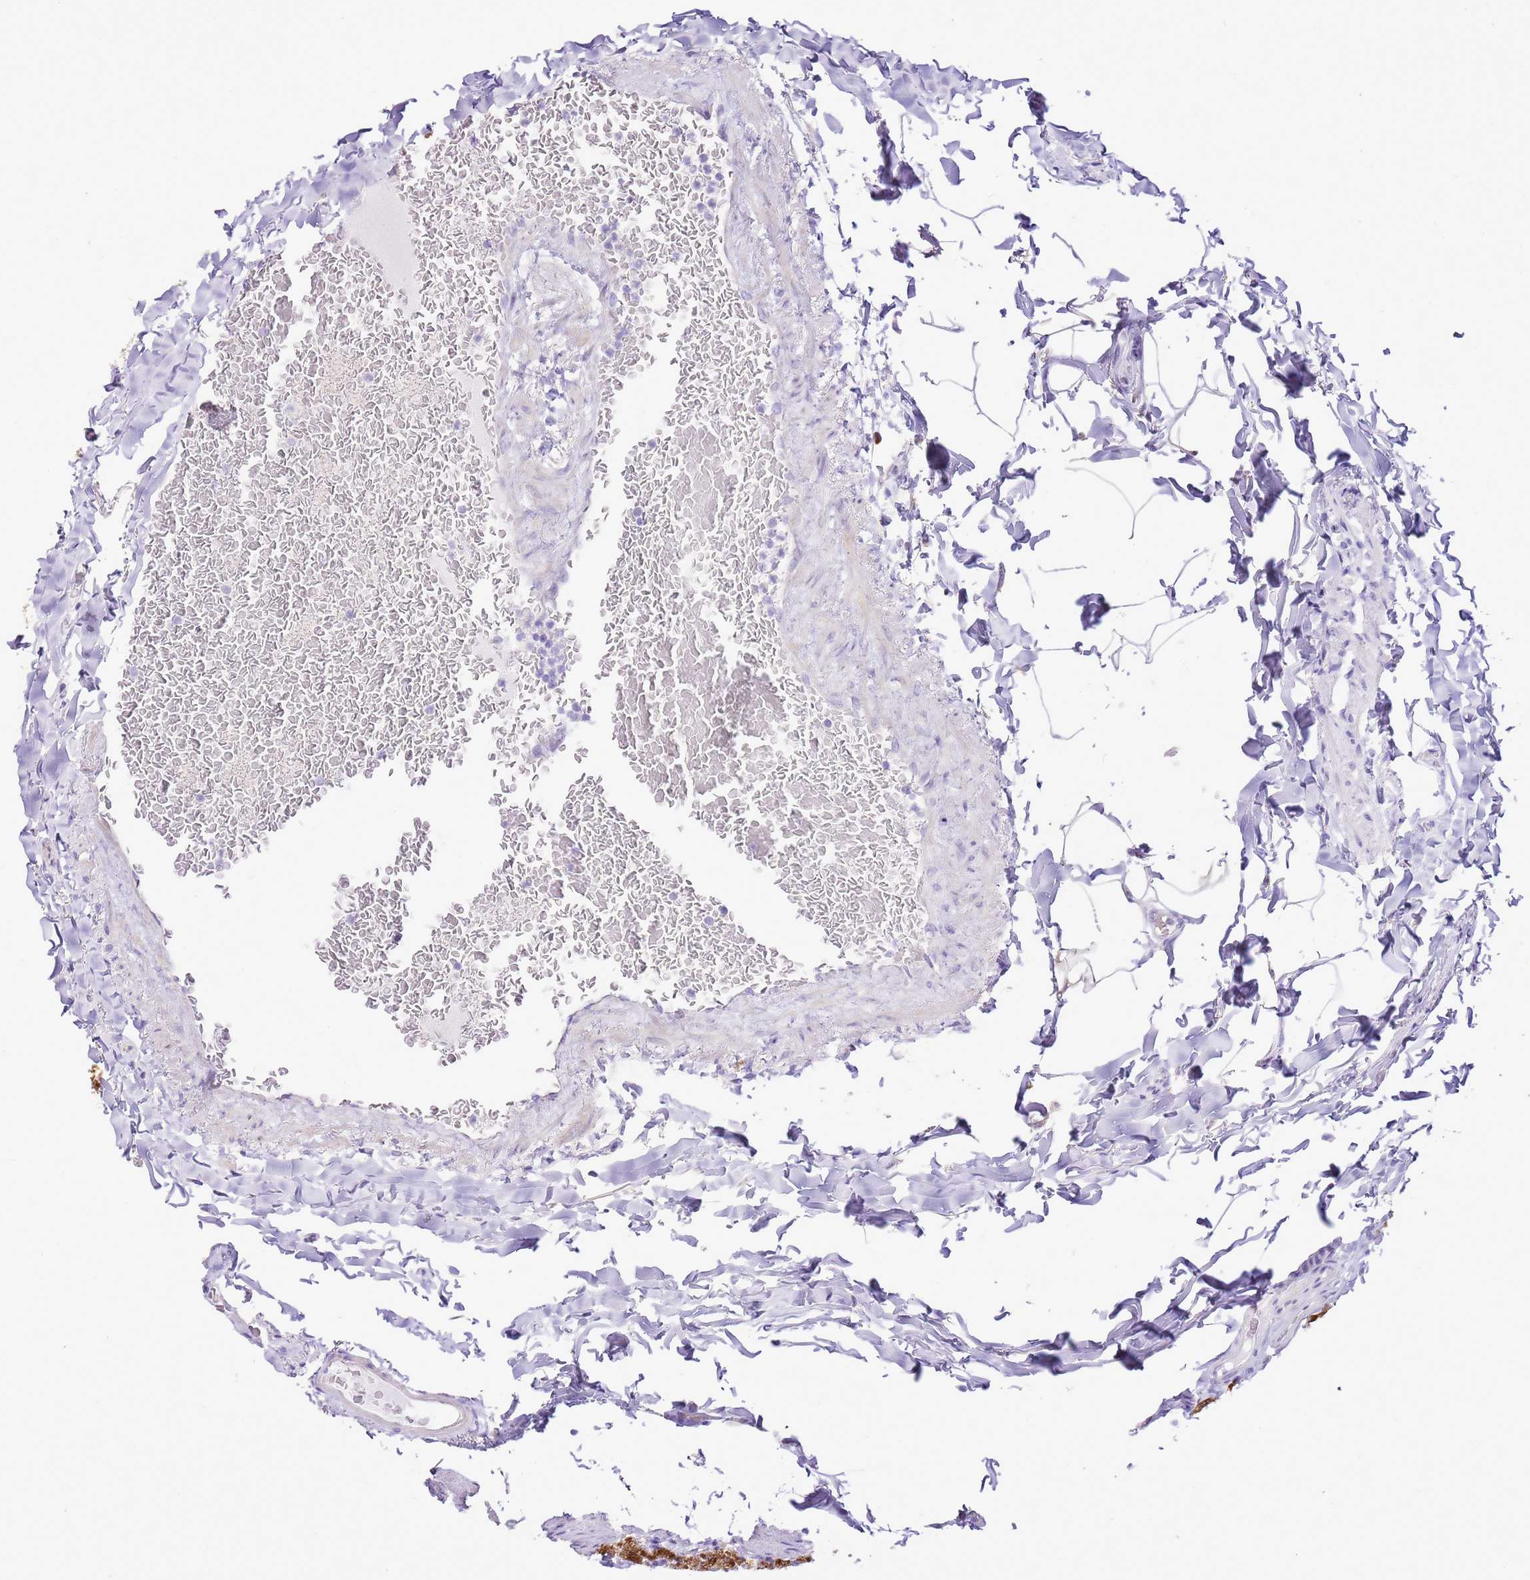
{"staining": {"intensity": "strong", "quantity": "<25%", "location": "cytoplasmic/membranous"}, "tissue": "stomach", "cell_type": "Glandular cells", "image_type": "normal", "snomed": [{"axis": "morphology", "description": "Normal tissue, NOS"}, {"axis": "topography", "description": "Stomach, upper"}], "caption": "IHC photomicrograph of unremarkable human stomach stained for a protein (brown), which shows medium levels of strong cytoplasmic/membranous positivity in approximately <25% of glandular cells.", "gene": "AAR2", "patient": {"sex": "male", "age": 68}}